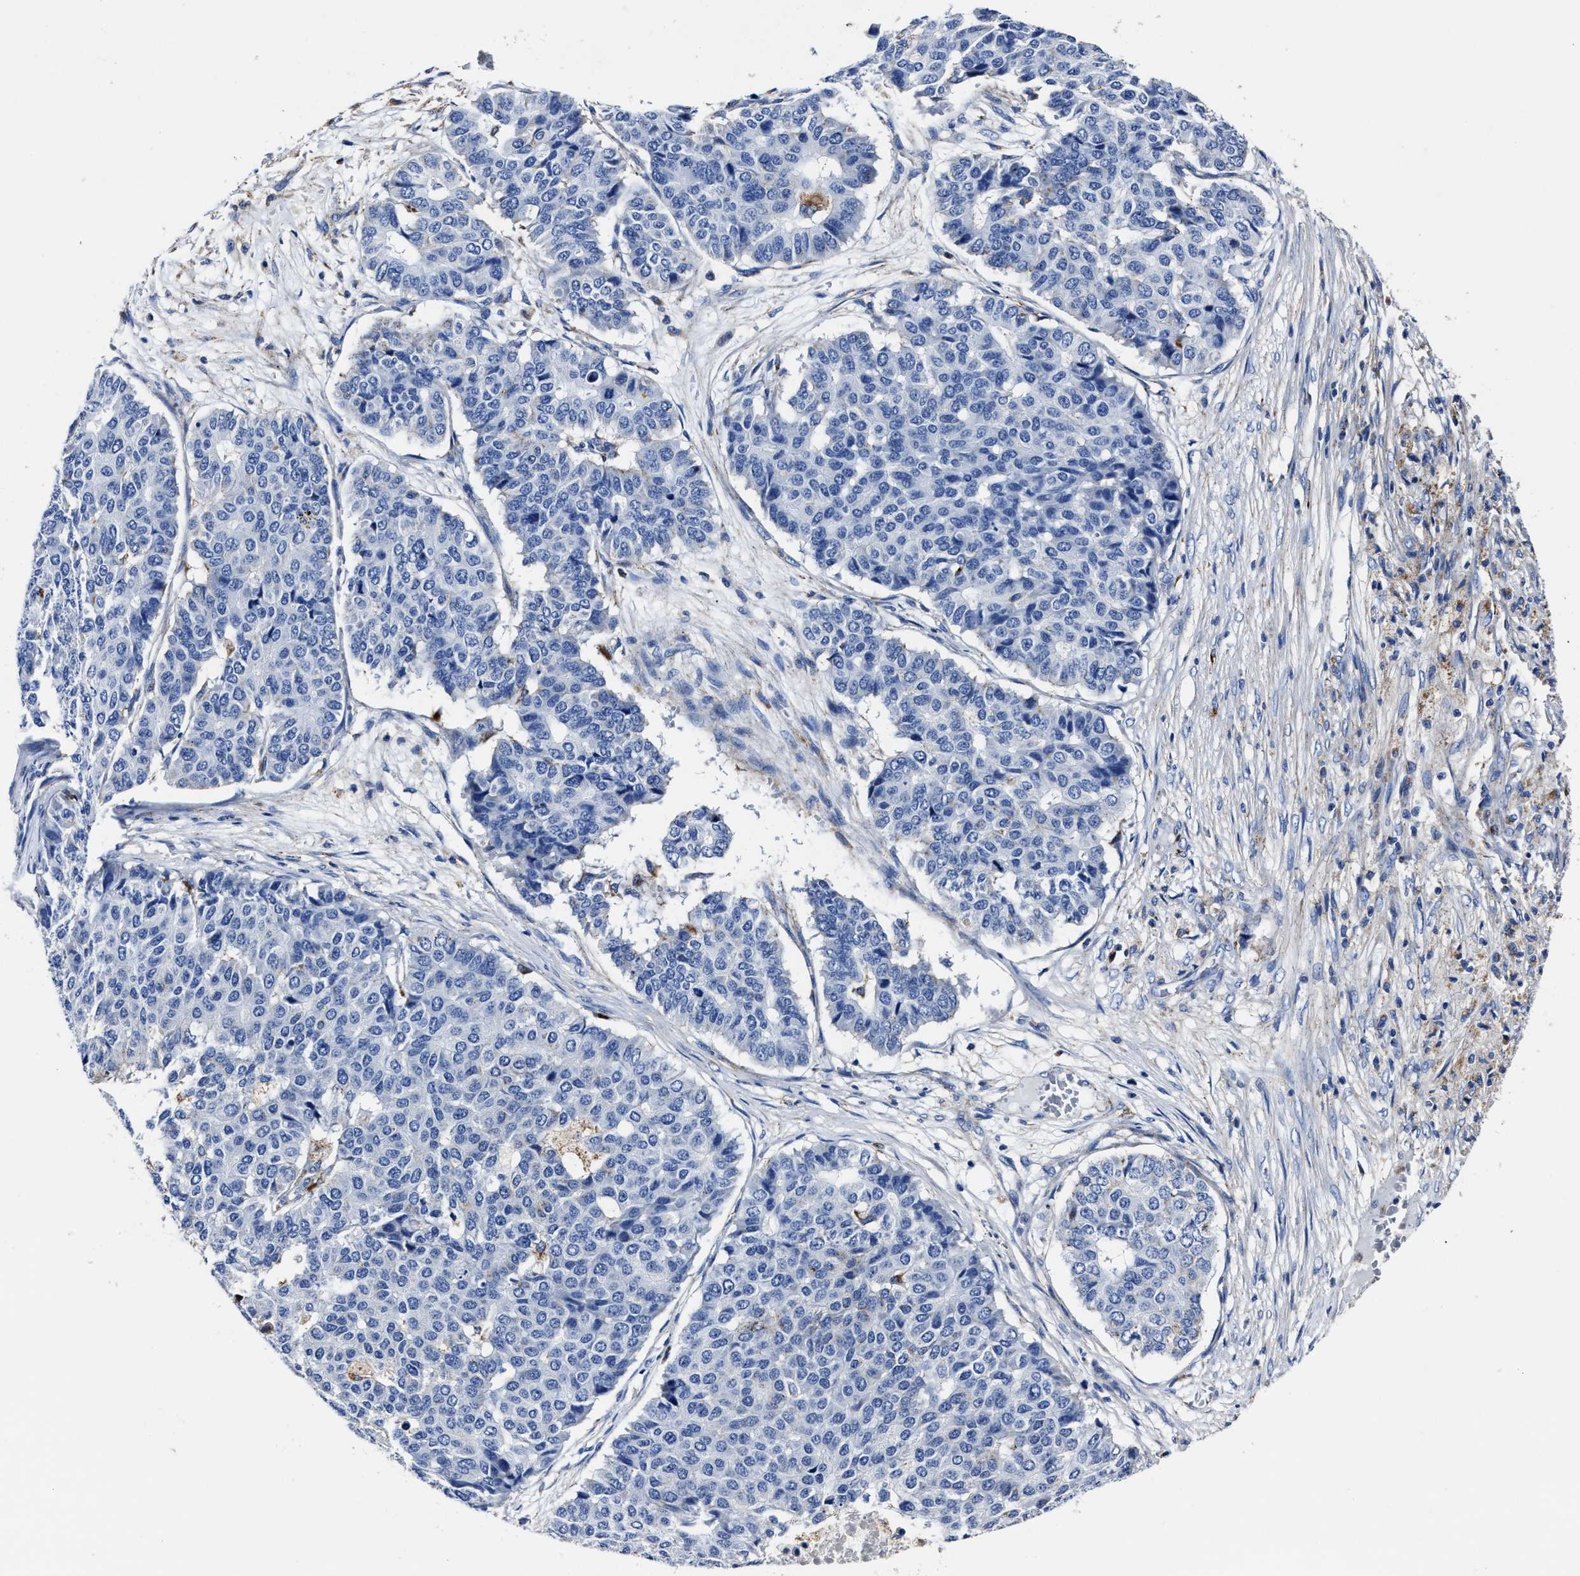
{"staining": {"intensity": "negative", "quantity": "none", "location": "none"}, "tissue": "pancreatic cancer", "cell_type": "Tumor cells", "image_type": "cancer", "snomed": [{"axis": "morphology", "description": "Adenocarcinoma, NOS"}, {"axis": "topography", "description": "Pancreas"}], "caption": "The histopathology image shows no staining of tumor cells in adenocarcinoma (pancreatic). Brightfield microscopy of immunohistochemistry stained with DAB (3,3'-diaminobenzidine) (brown) and hematoxylin (blue), captured at high magnification.", "gene": "LAMTOR4", "patient": {"sex": "male", "age": 50}}